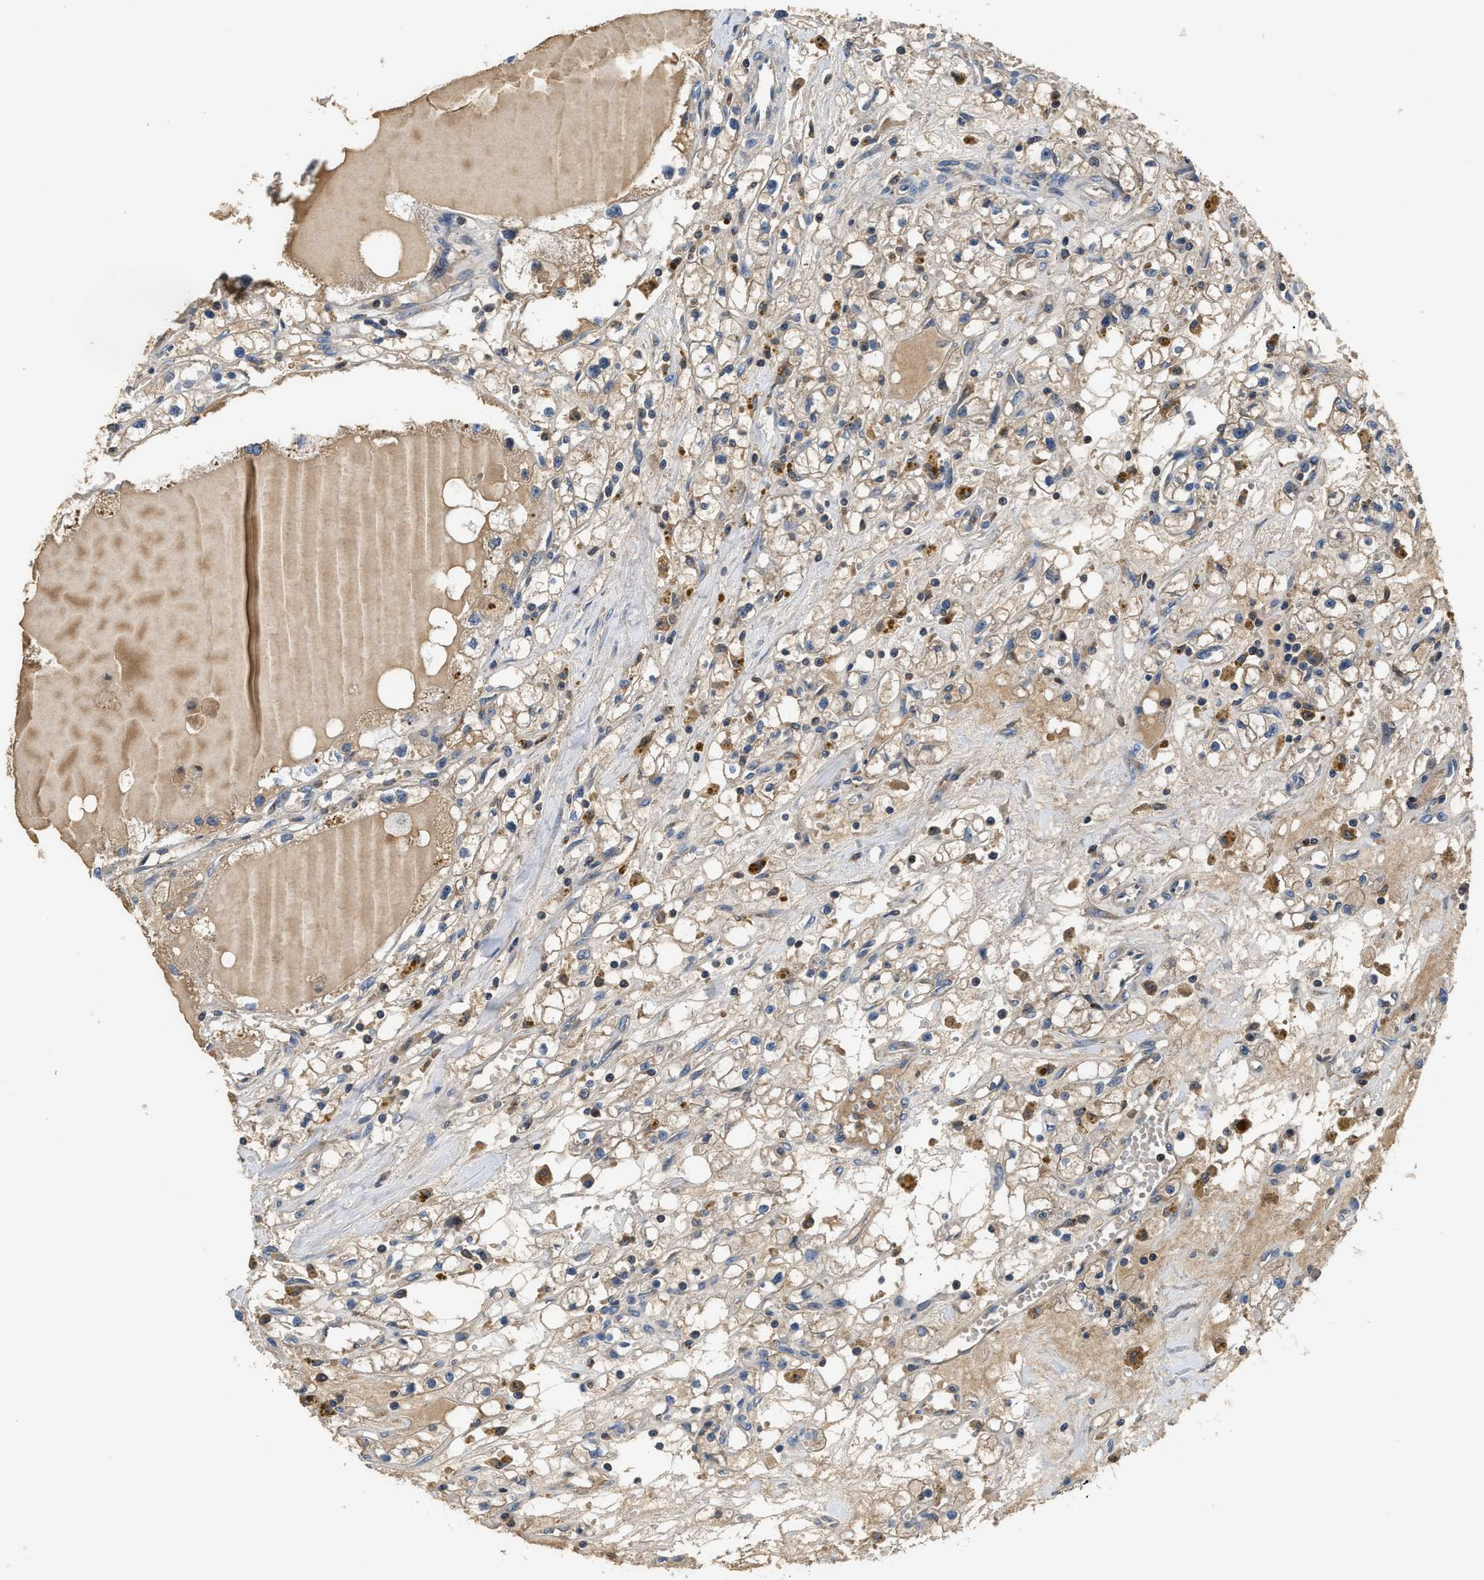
{"staining": {"intensity": "negative", "quantity": "none", "location": "none"}, "tissue": "renal cancer", "cell_type": "Tumor cells", "image_type": "cancer", "snomed": [{"axis": "morphology", "description": "Adenocarcinoma, NOS"}, {"axis": "topography", "description": "Kidney"}], "caption": "Renal adenocarcinoma stained for a protein using immunohistochemistry displays no positivity tumor cells.", "gene": "OSTF1", "patient": {"sex": "male", "age": 56}}